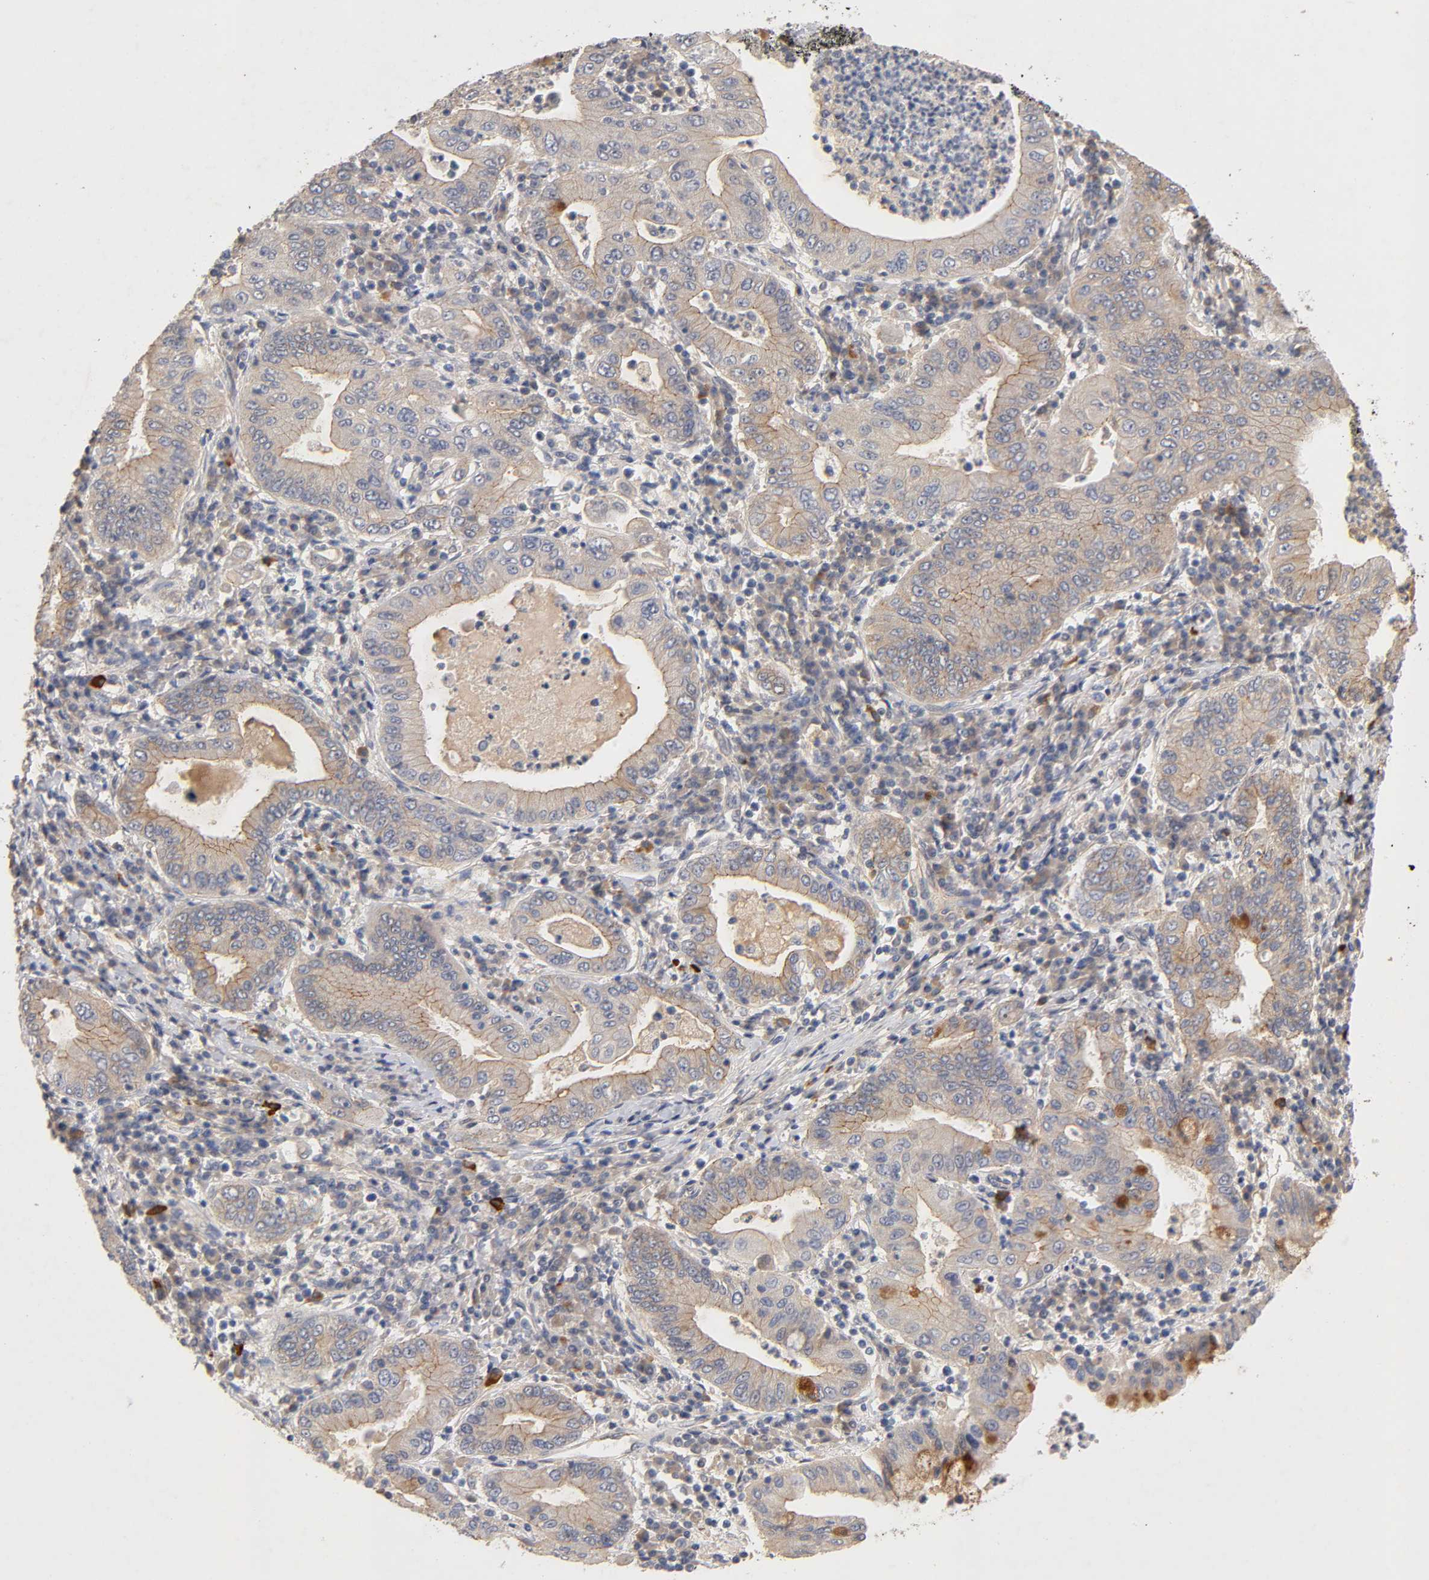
{"staining": {"intensity": "moderate", "quantity": ">75%", "location": "cytoplasmic/membranous"}, "tissue": "stomach cancer", "cell_type": "Tumor cells", "image_type": "cancer", "snomed": [{"axis": "morphology", "description": "Normal tissue, NOS"}, {"axis": "morphology", "description": "Adenocarcinoma, NOS"}, {"axis": "topography", "description": "Esophagus"}, {"axis": "topography", "description": "Stomach, upper"}, {"axis": "topography", "description": "Peripheral nerve tissue"}], "caption": "There is medium levels of moderate cytoplasmic/membranous positivity in tumor cells of adenocarcinoma (stomach), as demonstrated by immunohistochemical staining (brown color).", "gene": "PDZD11", "patient": {"sex": "male", "age": 62}}